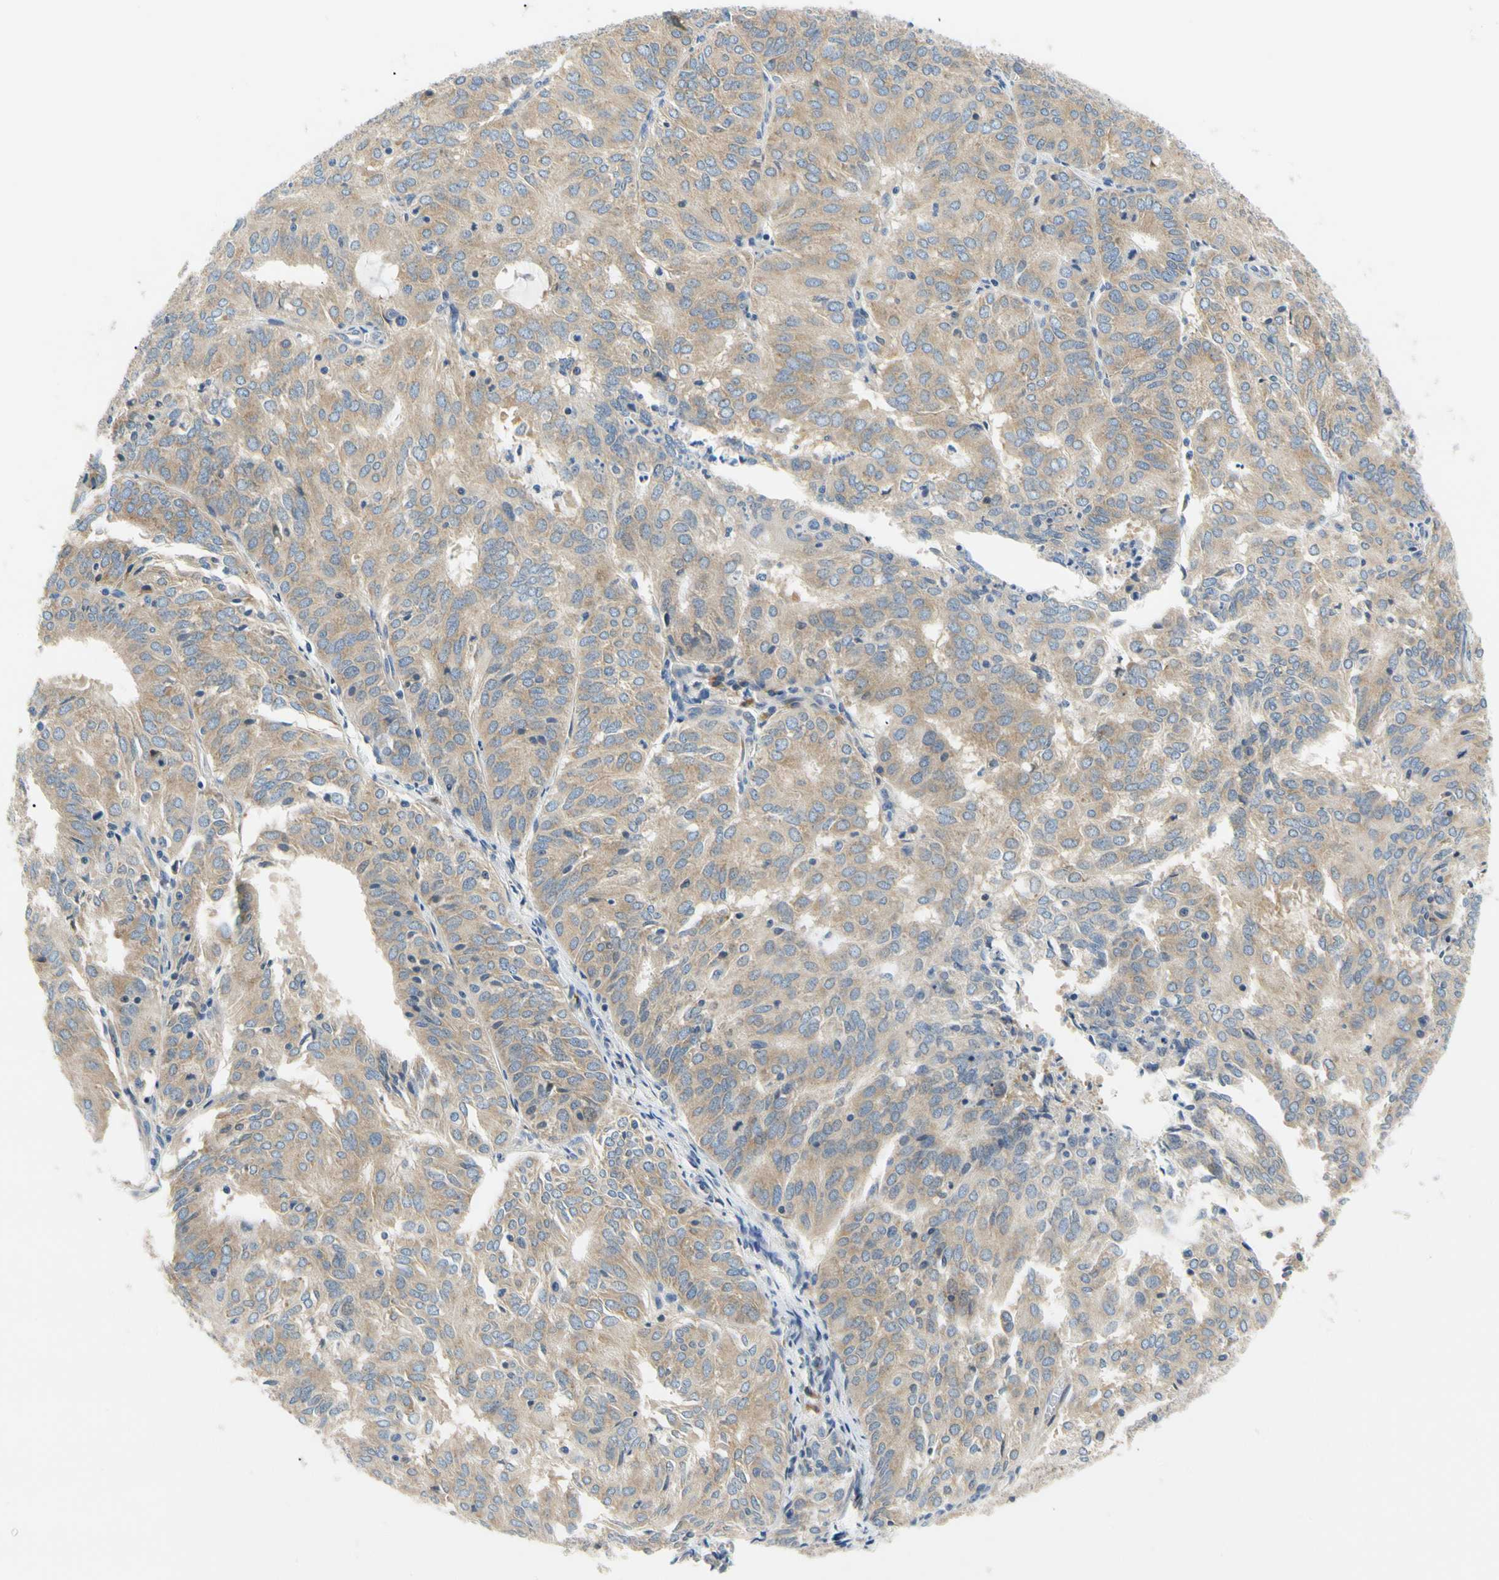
{"staining": {"intensity": "weak", "quantity": ">75%", "location": "cytoplasmic/membranous"}, "tissue": "endometrial cancer", "cell_type": "Tumor cells", "image_type": "cancer", "snomed": [{"axis": "morphology", "description": "Adenocarcinoma, NOS"}, {"axis": "topography", "description": "Uterus"}], "caption": "Endometrial adenocarcinoma stained for a protein shows weak cytoplasmic/membranous positivity in tumor cells.", "gene": "LRRC47", "patient": {"sex": "female", "age": 60}}